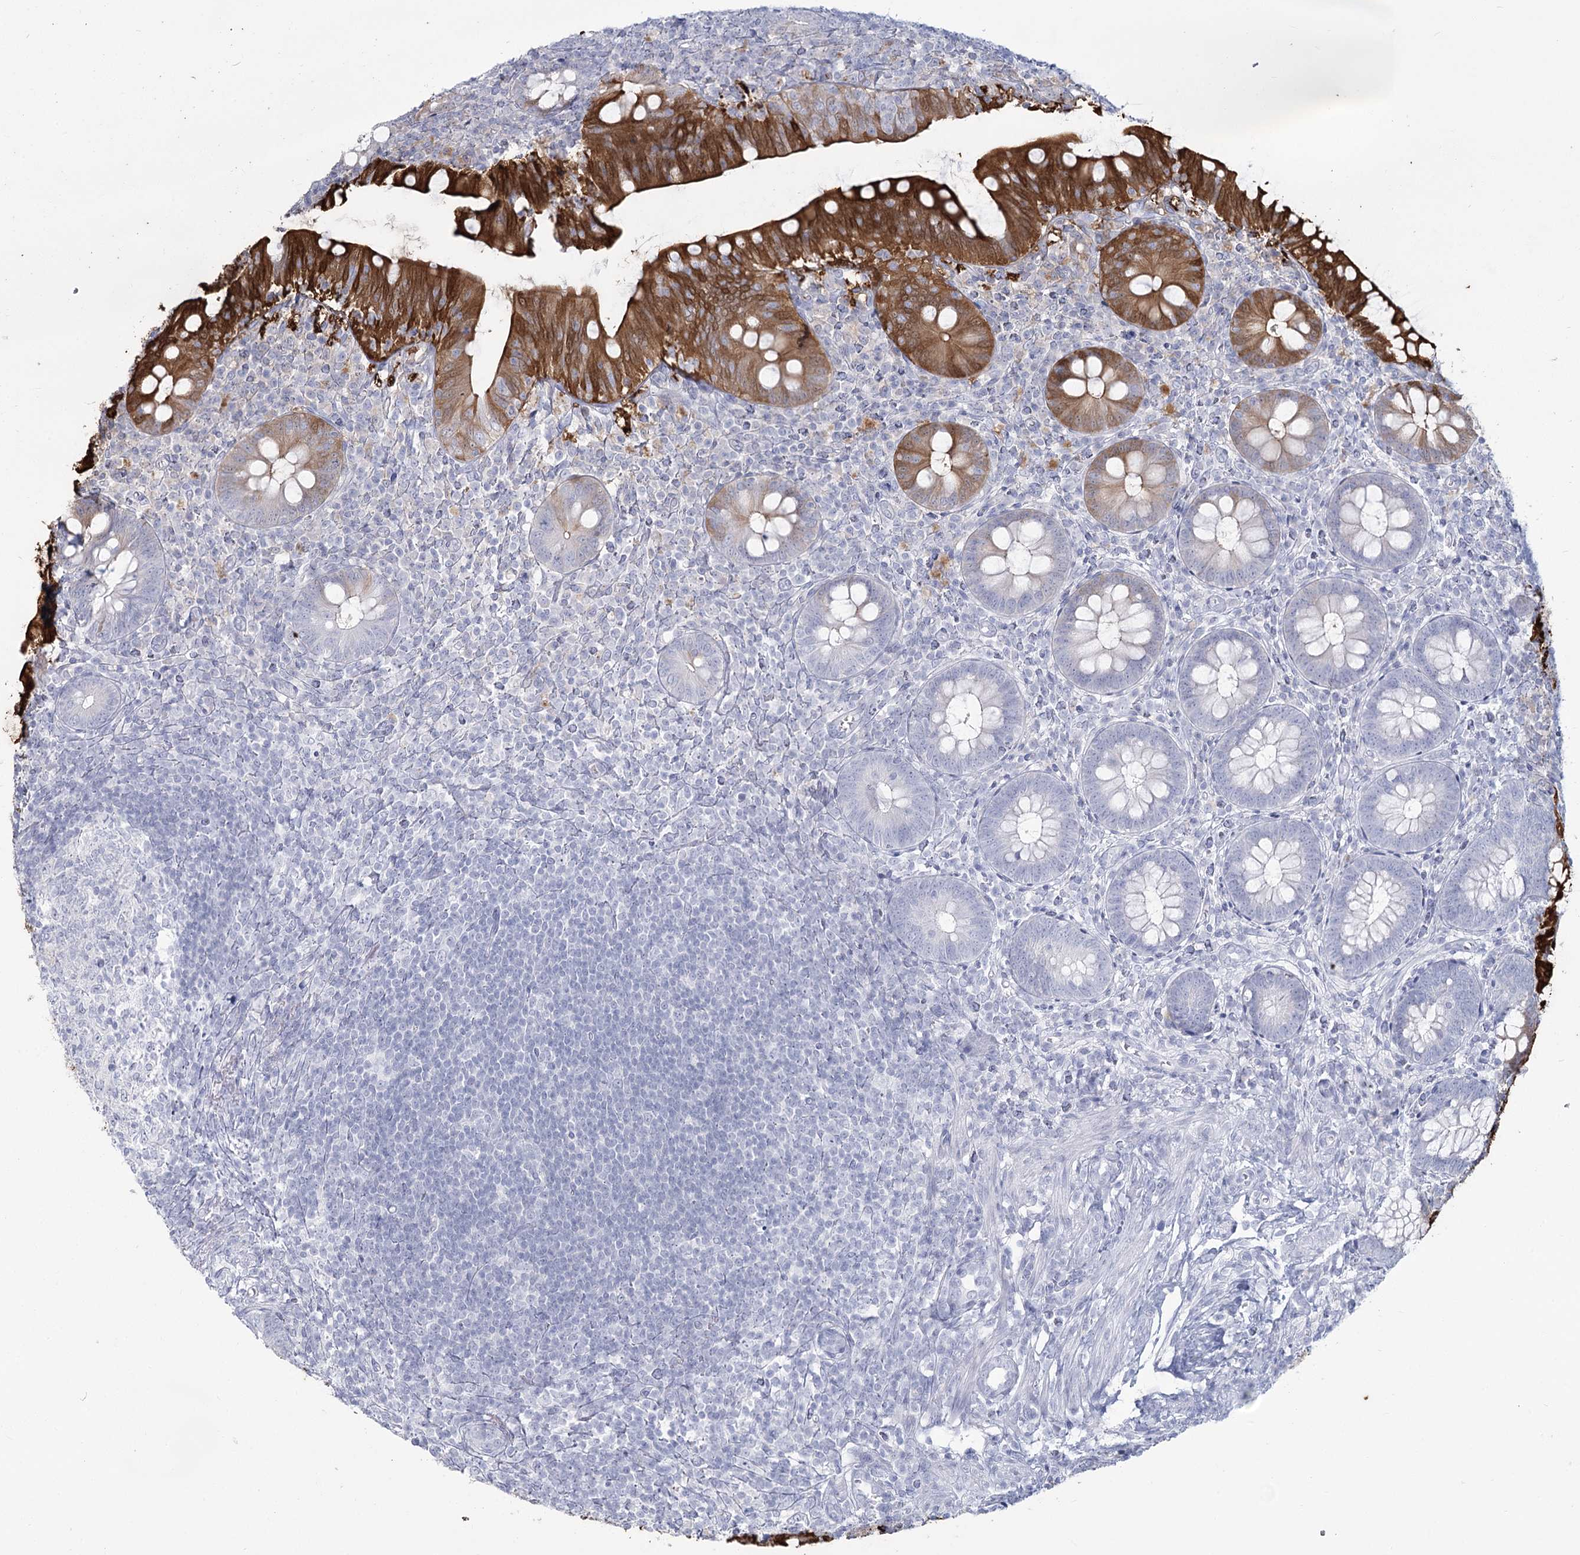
{"staining": {"intensity": "strong", "quantity": "25%-75%", "location": "cytoplasmic/membranous"}, "tissue": "appendix", "cell_type": "Glandular cells", "image_type": "normal", "snomed": [{"axis": "morphology", "description": "Normal tissue, NOS"}, {"axis": "topography", "description": "Appendix"}], "caption": "Immunohistochemistry (DAB (3,3'-diaminobenzidine)) staining of benign appendix demonstrates strong cytoplasmic/membranous protein staining in about 25%-75% of glandular cells.", "gene": "SLC6A19", "patient": {"sex": "male", "age": 14}}